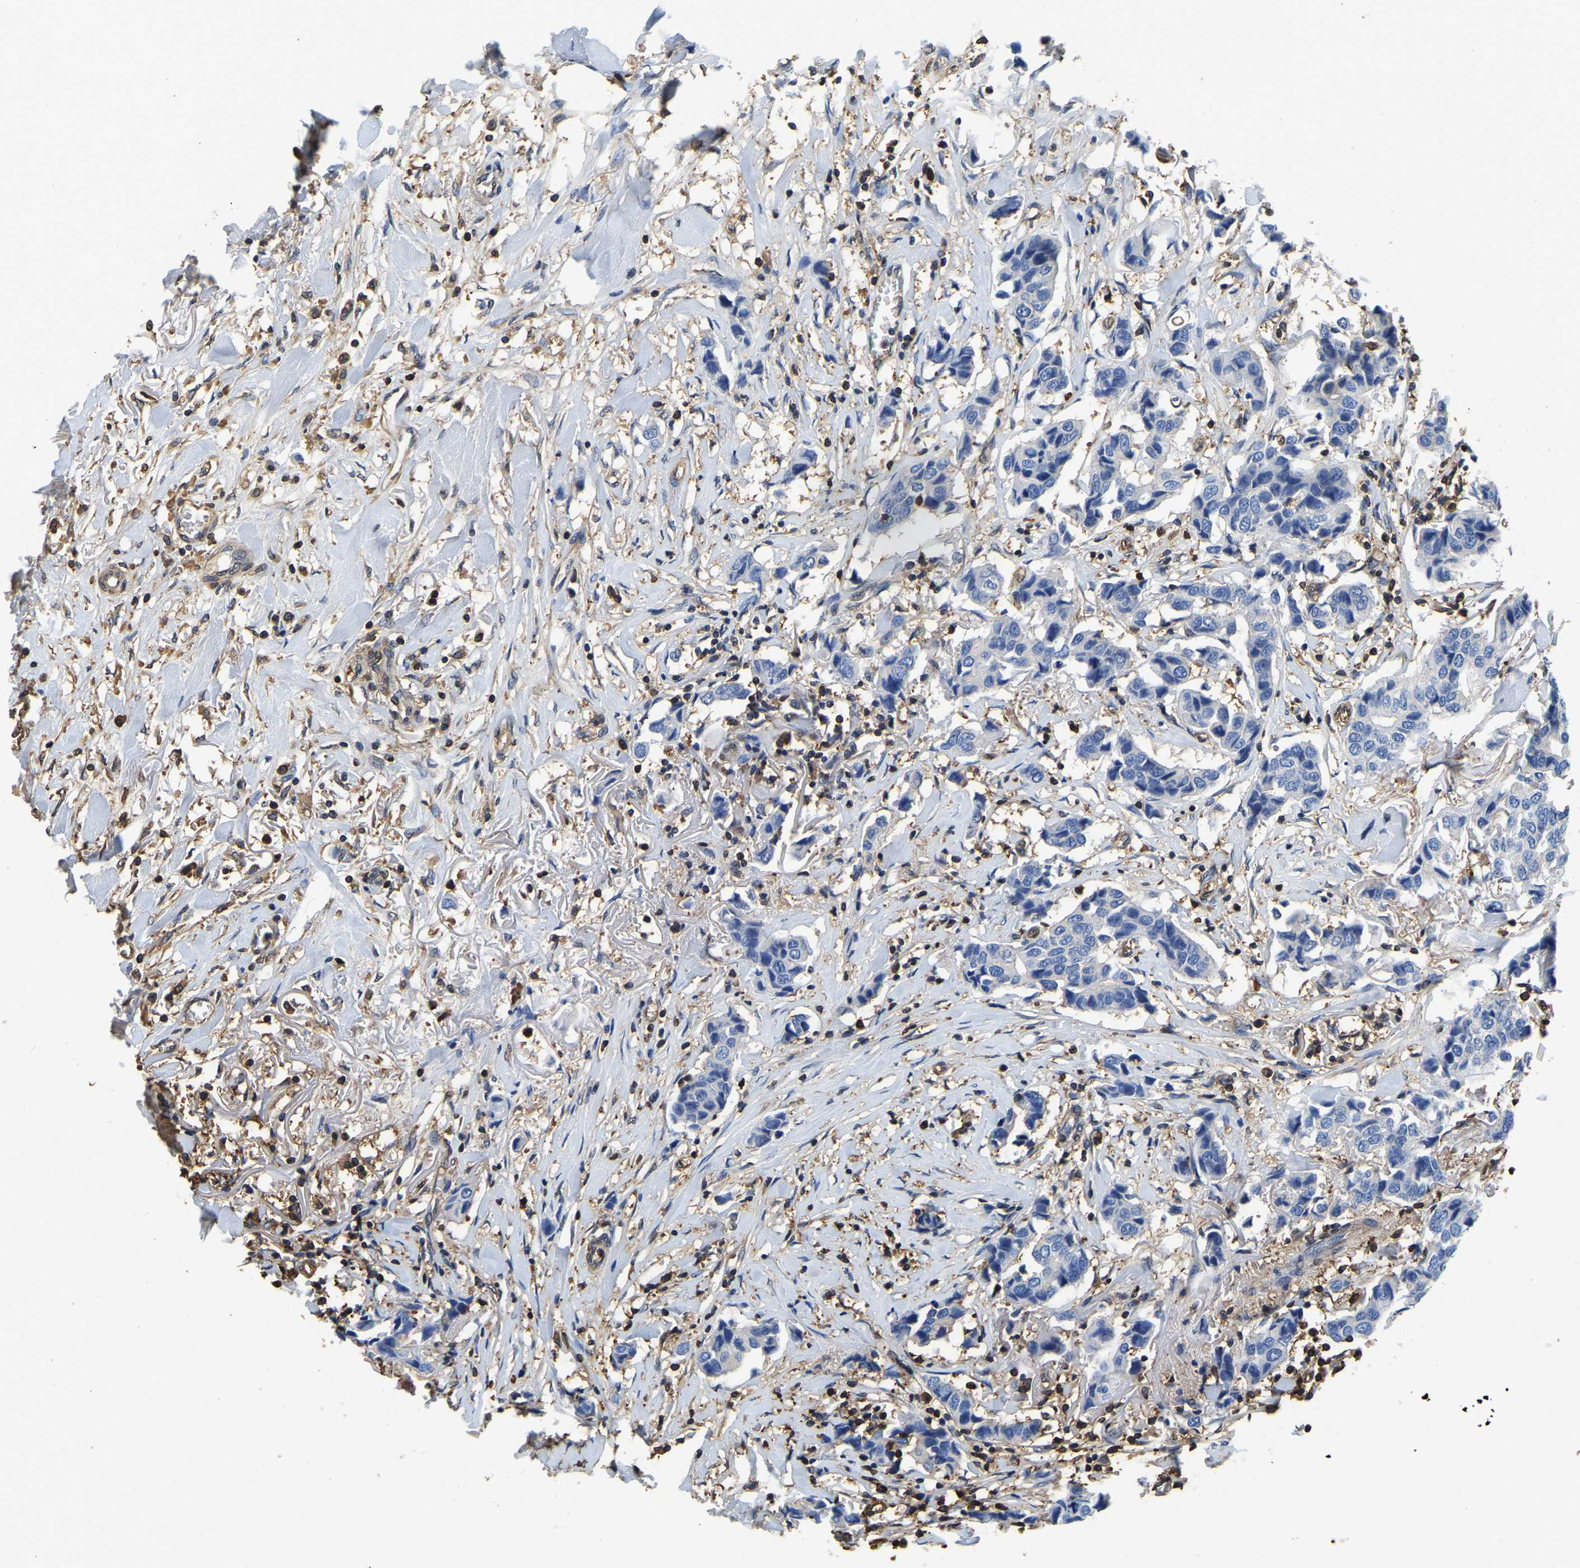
{"staining": {"intensity": "negative", "quantity": "none", "location": "none"}, "tissue": "breast cancer", "cell_type": "Tumor cells", "image_type": "cancer", "snomed": [{"axis": "morphology", "description": "Duct carcinoma"}, {"axis": "topography", "description": "Breast"}], "caption": "DAB (3,3'-diaminobenzidine) immunohistochemical staining of human breast intraductal carcinoma demonstrates no significant expression in tumor cells.", "gene": "LDHB", "patient": {"sex": "female", "age": 80}}